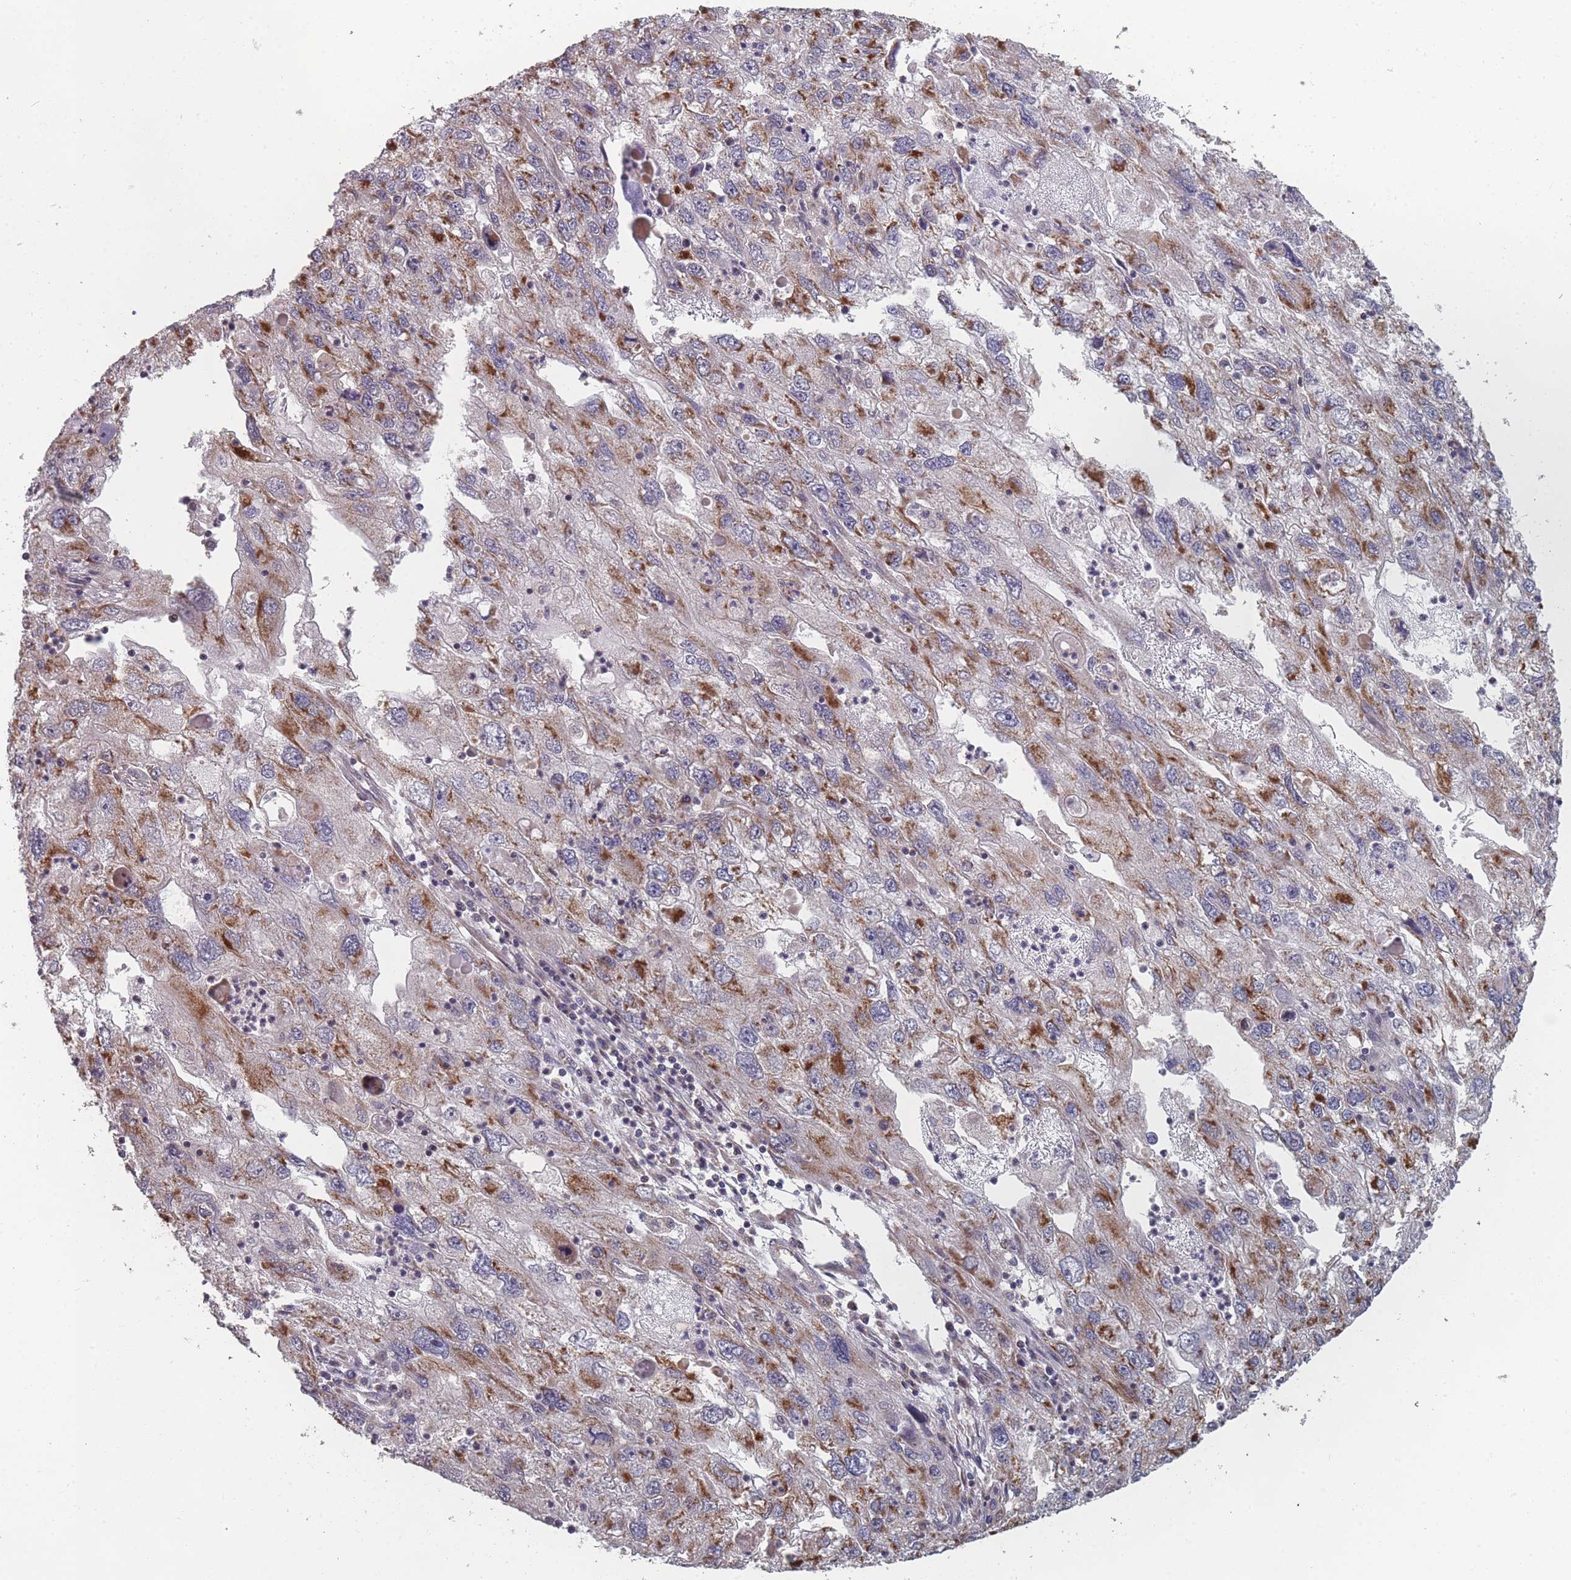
{"staining": {"intensity": "moderate", "quantity": "25%-75%", "location": "cytoplasmic/membranous"}, "tissue": "endometrial cancer", "cell_type": "Tumor cells", "image_type": "cancer", "snomed": [{"axis": "morphology", "description": "Adenocarcinoma, NOS"}, {"axis": "topography", "description": "Endometrium"}], "caption": "Immunohistochemistry micrograph of adenocarcinoma (endometrial) stained for a protein (brown), which shows medium levels of moderate cytoplasmic/membranous positivity in about 25%-75% of tumor cells.", "gene": "PSMB3", "patient": {"sex": "female", "age": 49}}